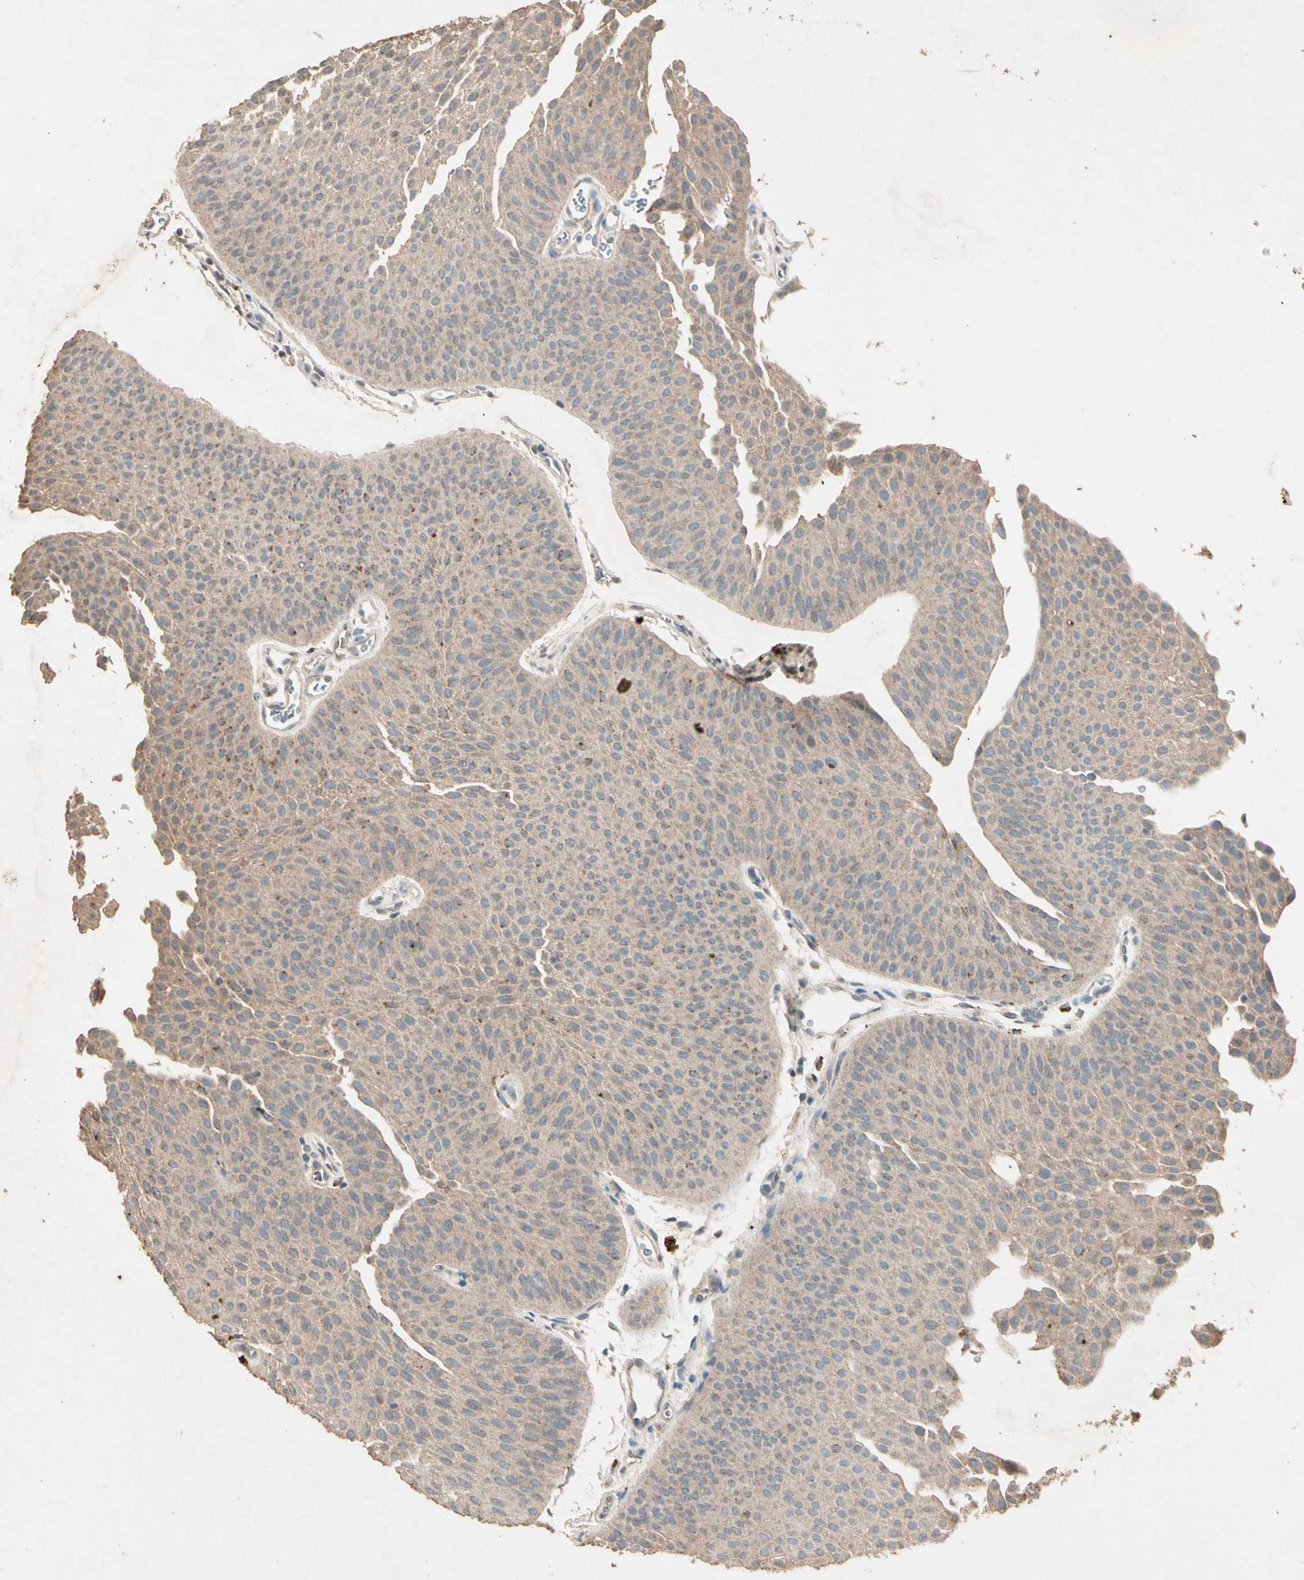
{"staining": {"intensity": "weak", "quantity": ">75%", "location": "cytoplasmic/membranous"}, "tissue": "urothelial cancer", "cell_type": "Tumor cells", "image_type": "cancer", "snomed": [{"axis": "morphology", "description": "Urothelial carcinoma, Low grade"}, {"axis": "topography", "description": "Urinary bladder"}], "caption": "Immunohistochemical staining of low-grade urothelial carcinoma displays low levels of weak cytoplasmic/membranous expression in approximately >75% of tumor cells.", "gene": "GPLD1", "patient": {"sex": "female", "age": 60}}